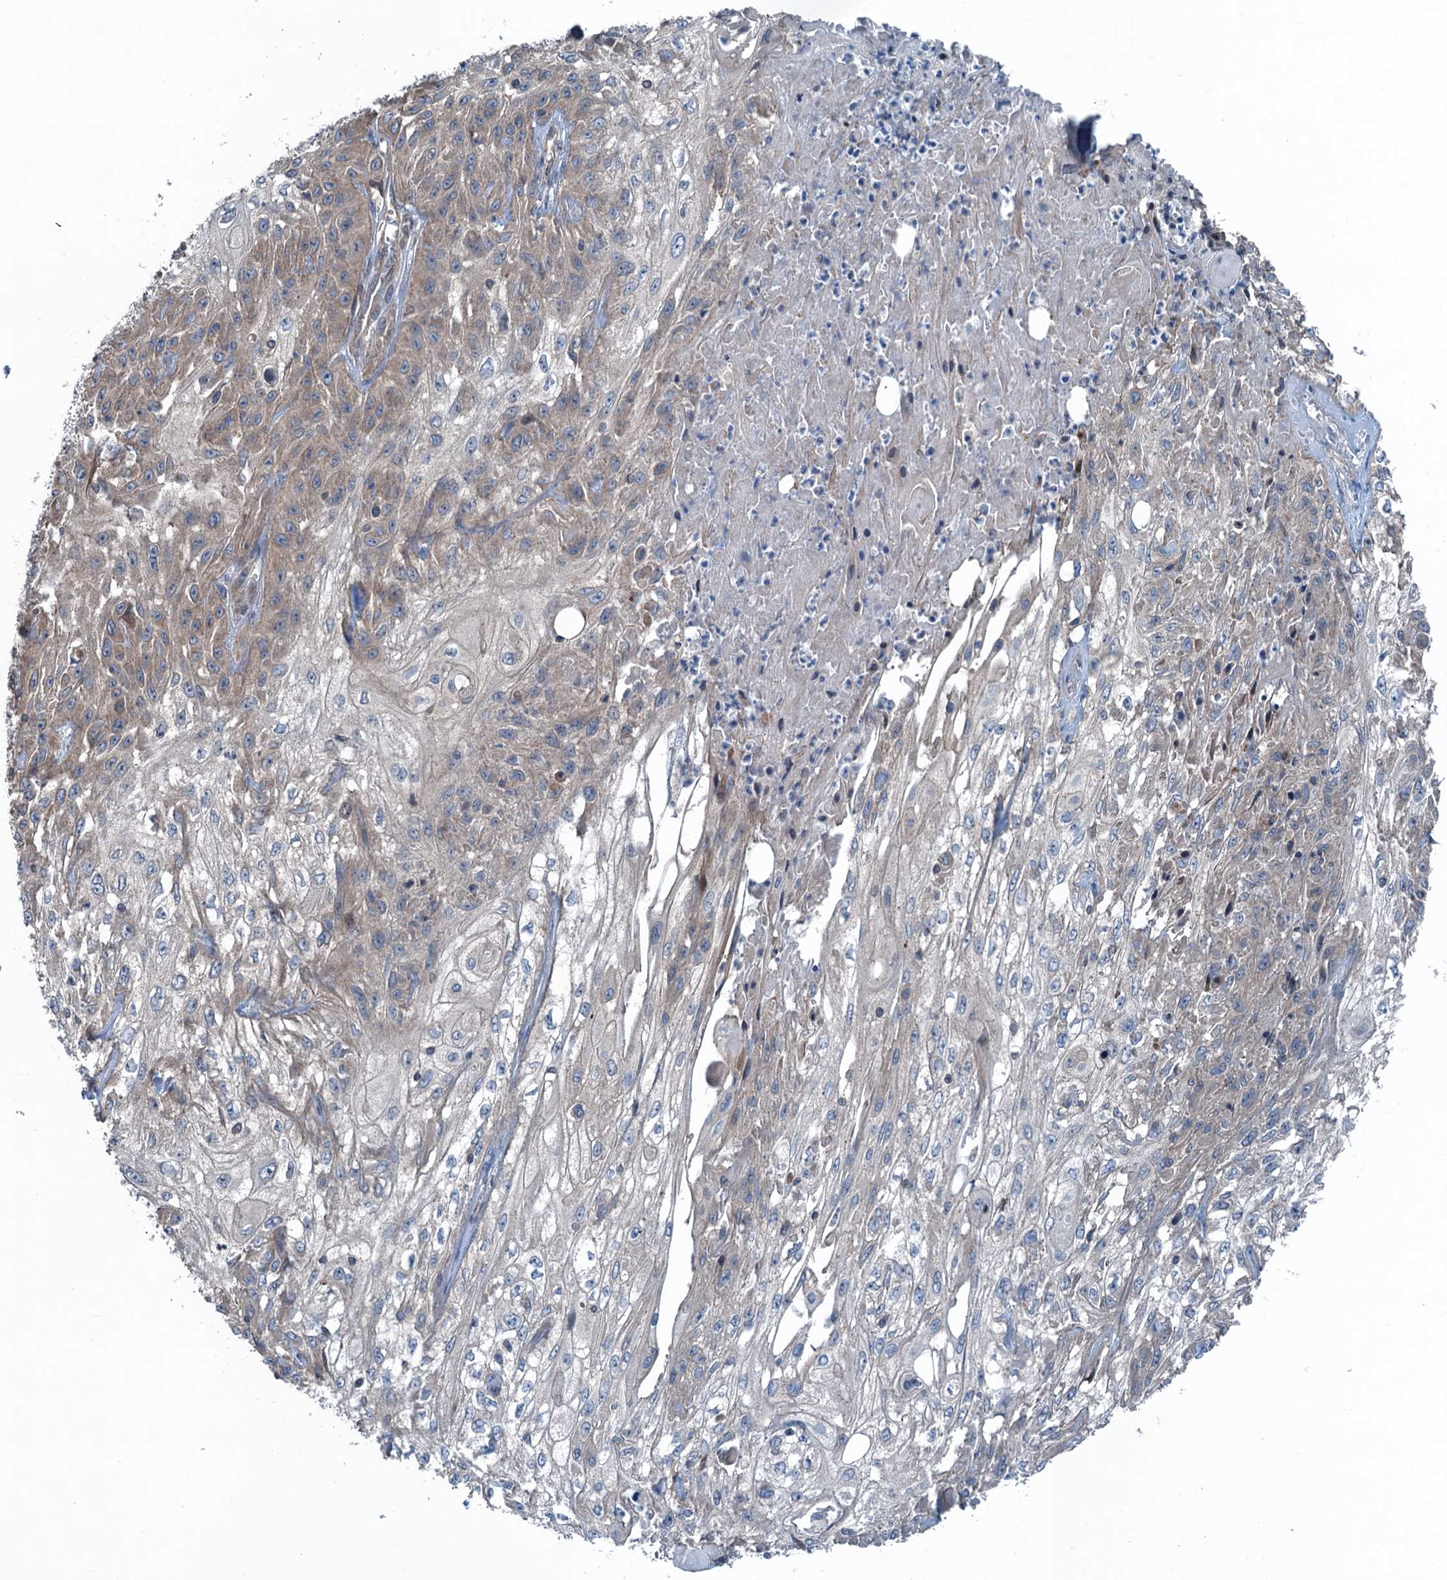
{"staining": {"intensity": "weak", "quantity": "<25%", "location": "cytoplasmic/membranous"}, "tissue": "skin cancer", "cell_type": "Tumor cells", "image_type": "cancer", "snomed": [{"axis": "morphology", "description": "Squamous cell carcinoma, NOS"}, {"axis": "morphology", "description": "Squamous cell carcinoma, metastatic, NOS"}, {"axis": "topography", "description": "Skin"}, {"axis": "topography", "description": "Lymph node"}], "caption": "Immunohistochemistry (IHC) image of neoplastic tissue: skin squamous cell carcinoma stained with DAB (3,3'-diaminobenzidine) displays no significant protein expression in tumor cells. (DAB (3,3'-diaminobenzidine) immunohistochemistry (IHC) with hematoxylin counter stain).", "gene": "TRAPPC8", "patient": {"sex": "male", "age": 75}}